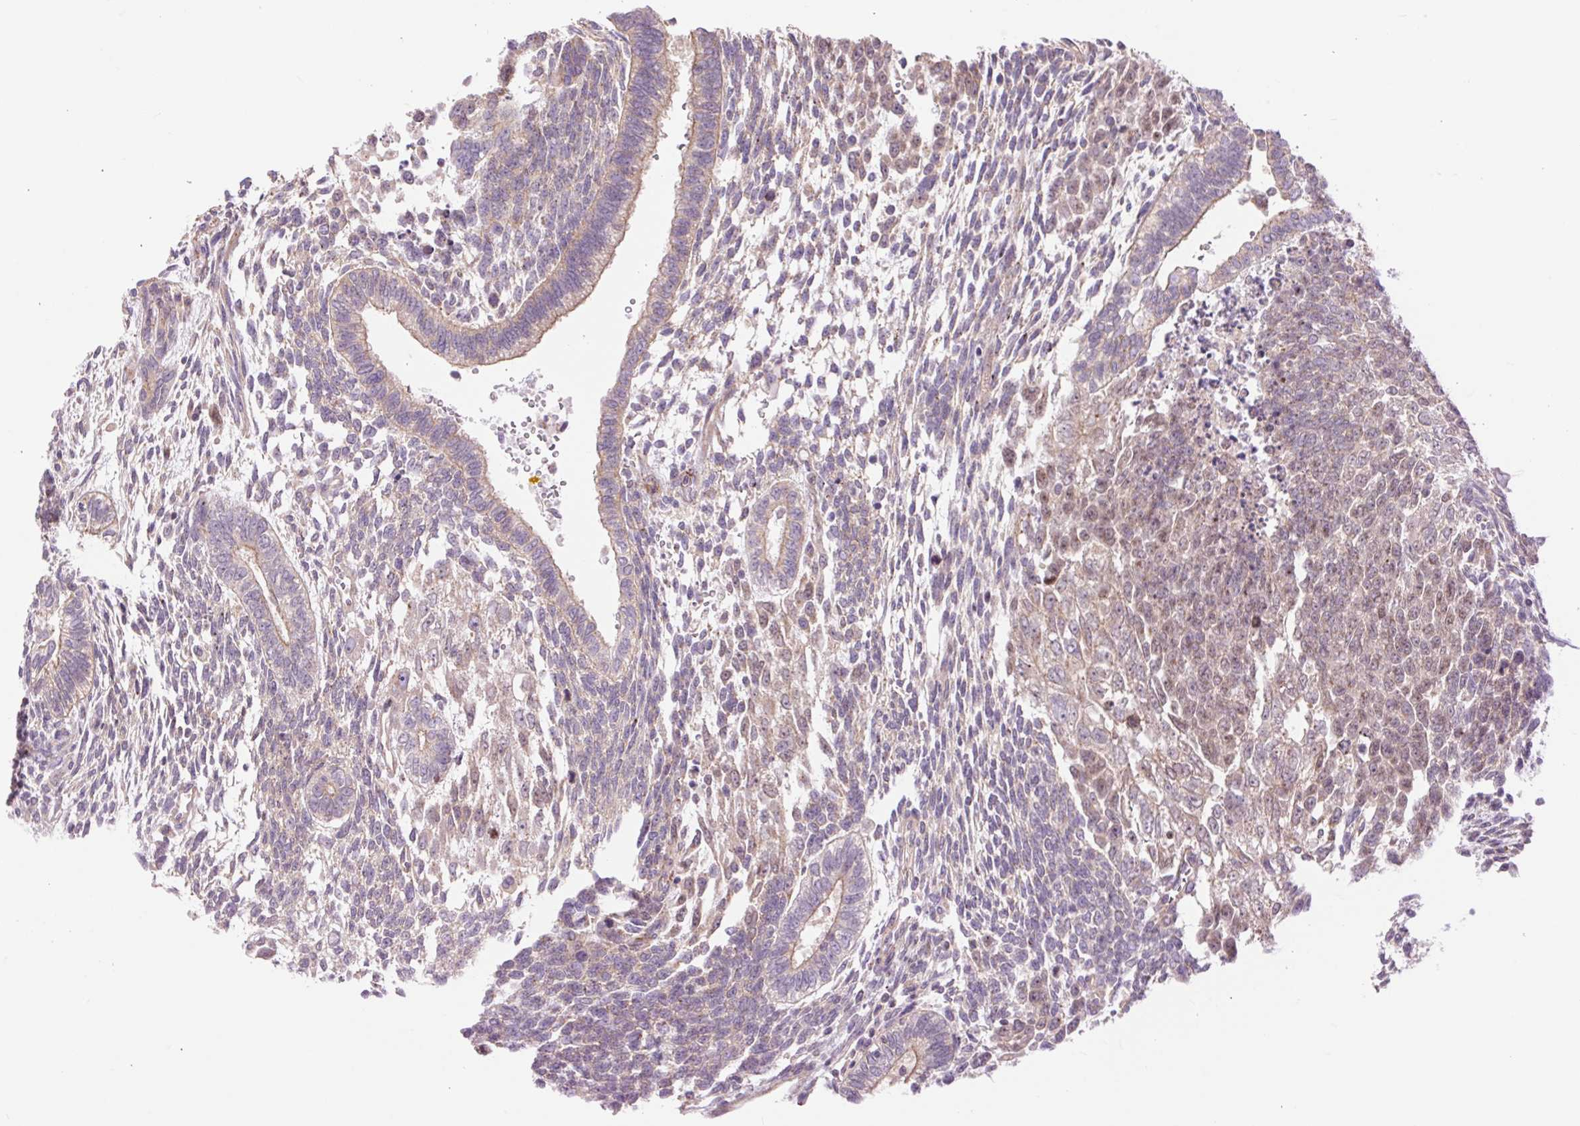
{"staining": {"intensity": "weak", "quantity": "25%-75%", "location": "cytoplasmic/membranous"}, "tissue": "testis cancer", "cell_type": "Tumor cells", "image_type": "cancer", "snomed": [{"axis": "morphology", "description": "Carcinoma, Embryonal, NOS"}, {"axis": "topography", "description": "Testis"}], "caption": "Brown immunohistochemical staining in human testis embryonal carcinoma reveals weak cytoplasmic/membranous positivity in approximately 25%-75% of tumor cells.", "gene": "CTNNA3", "patient": {"sex": "male", "age": 23}}